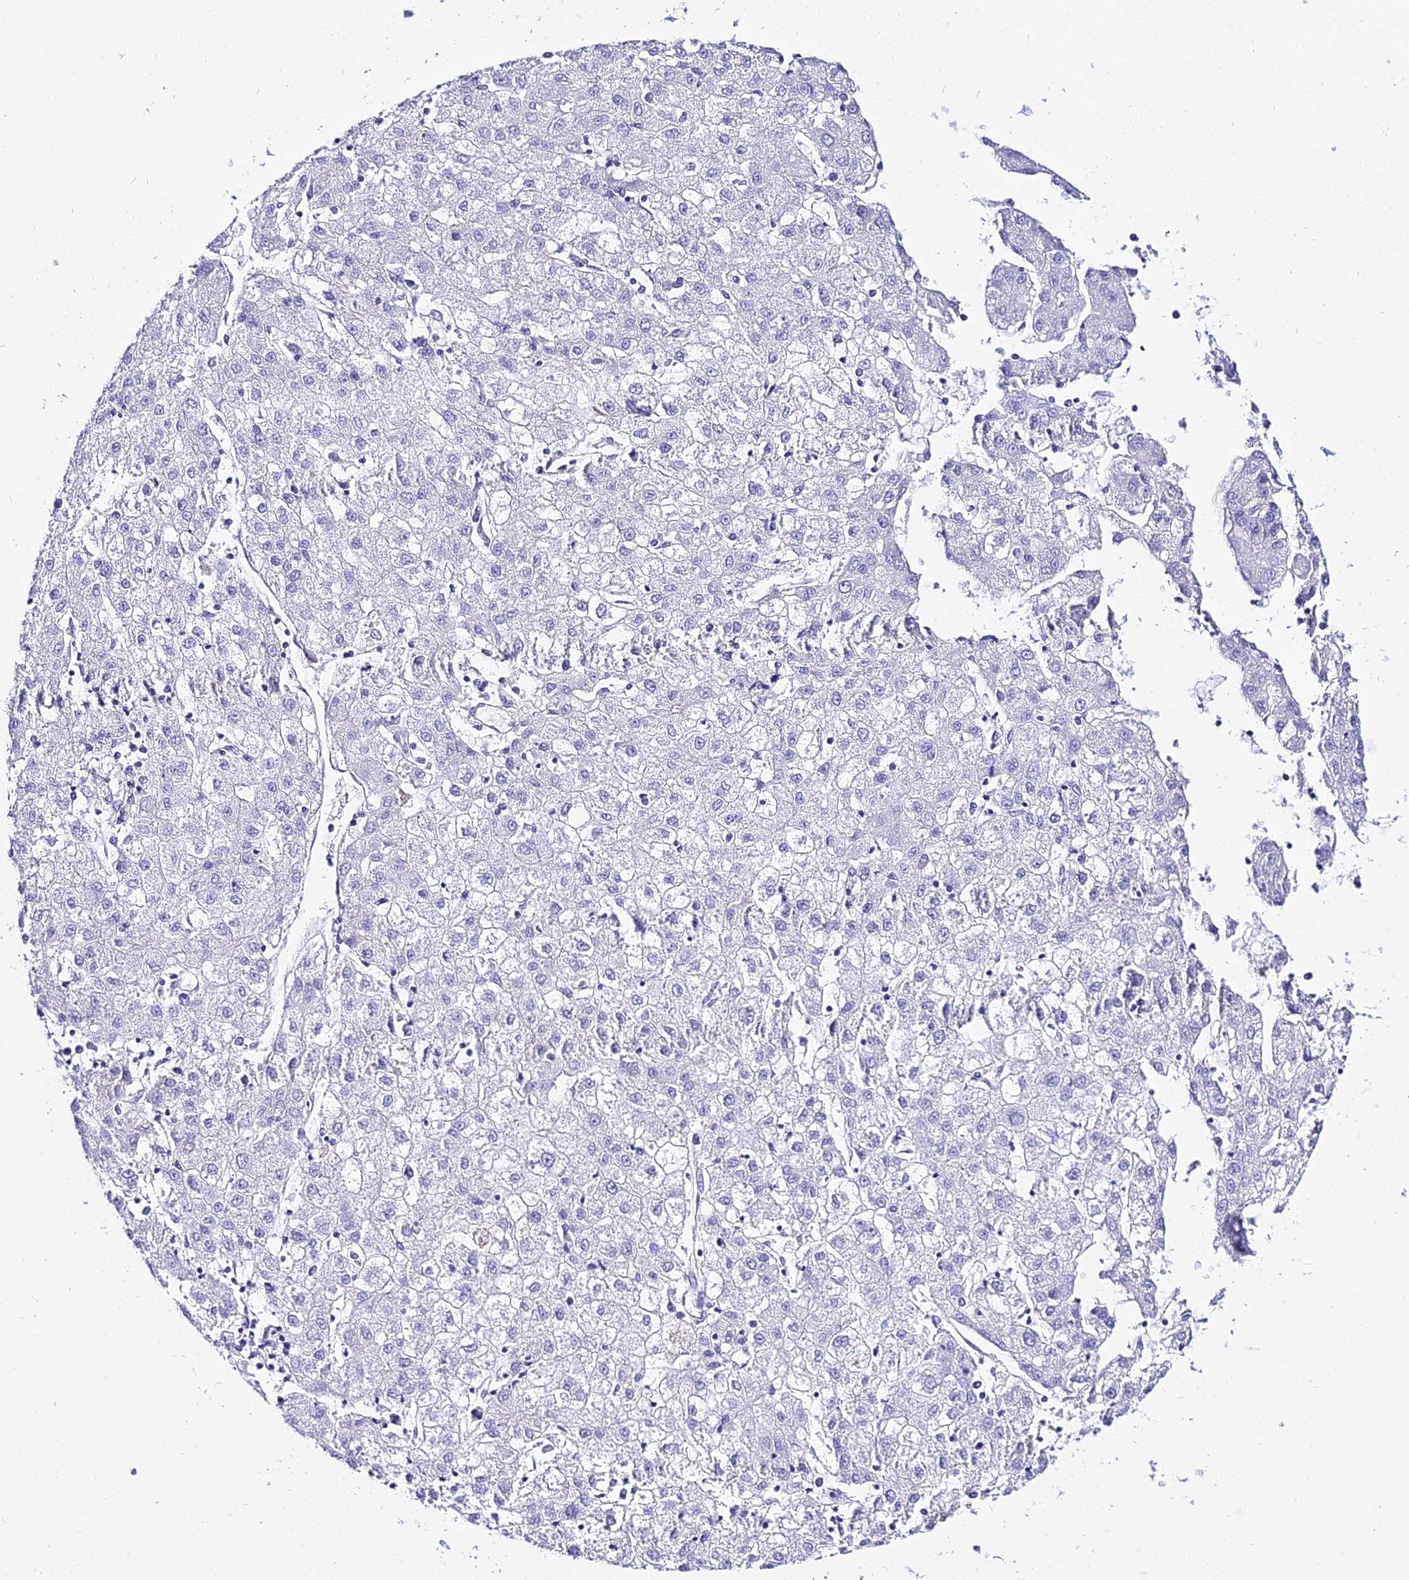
{"staining": {"intensity": "negative", "quantity": "none", "location": "none"}, "tissue": "liver cancer", "cell_type": "Tumor cells", "image_type": "cancer", "snomed": [{"axis": "morphology", "description": "Carcinoma, Hepatocellular, NOS"}, {"axis": "topography", "description": "Liver"}], "caption": "Immunohistochemical staining of human liver cancer displays no significant staining in tumor cells.", "gene": "TUBA3D", "patient": {"sex": "male", "age": 72}}